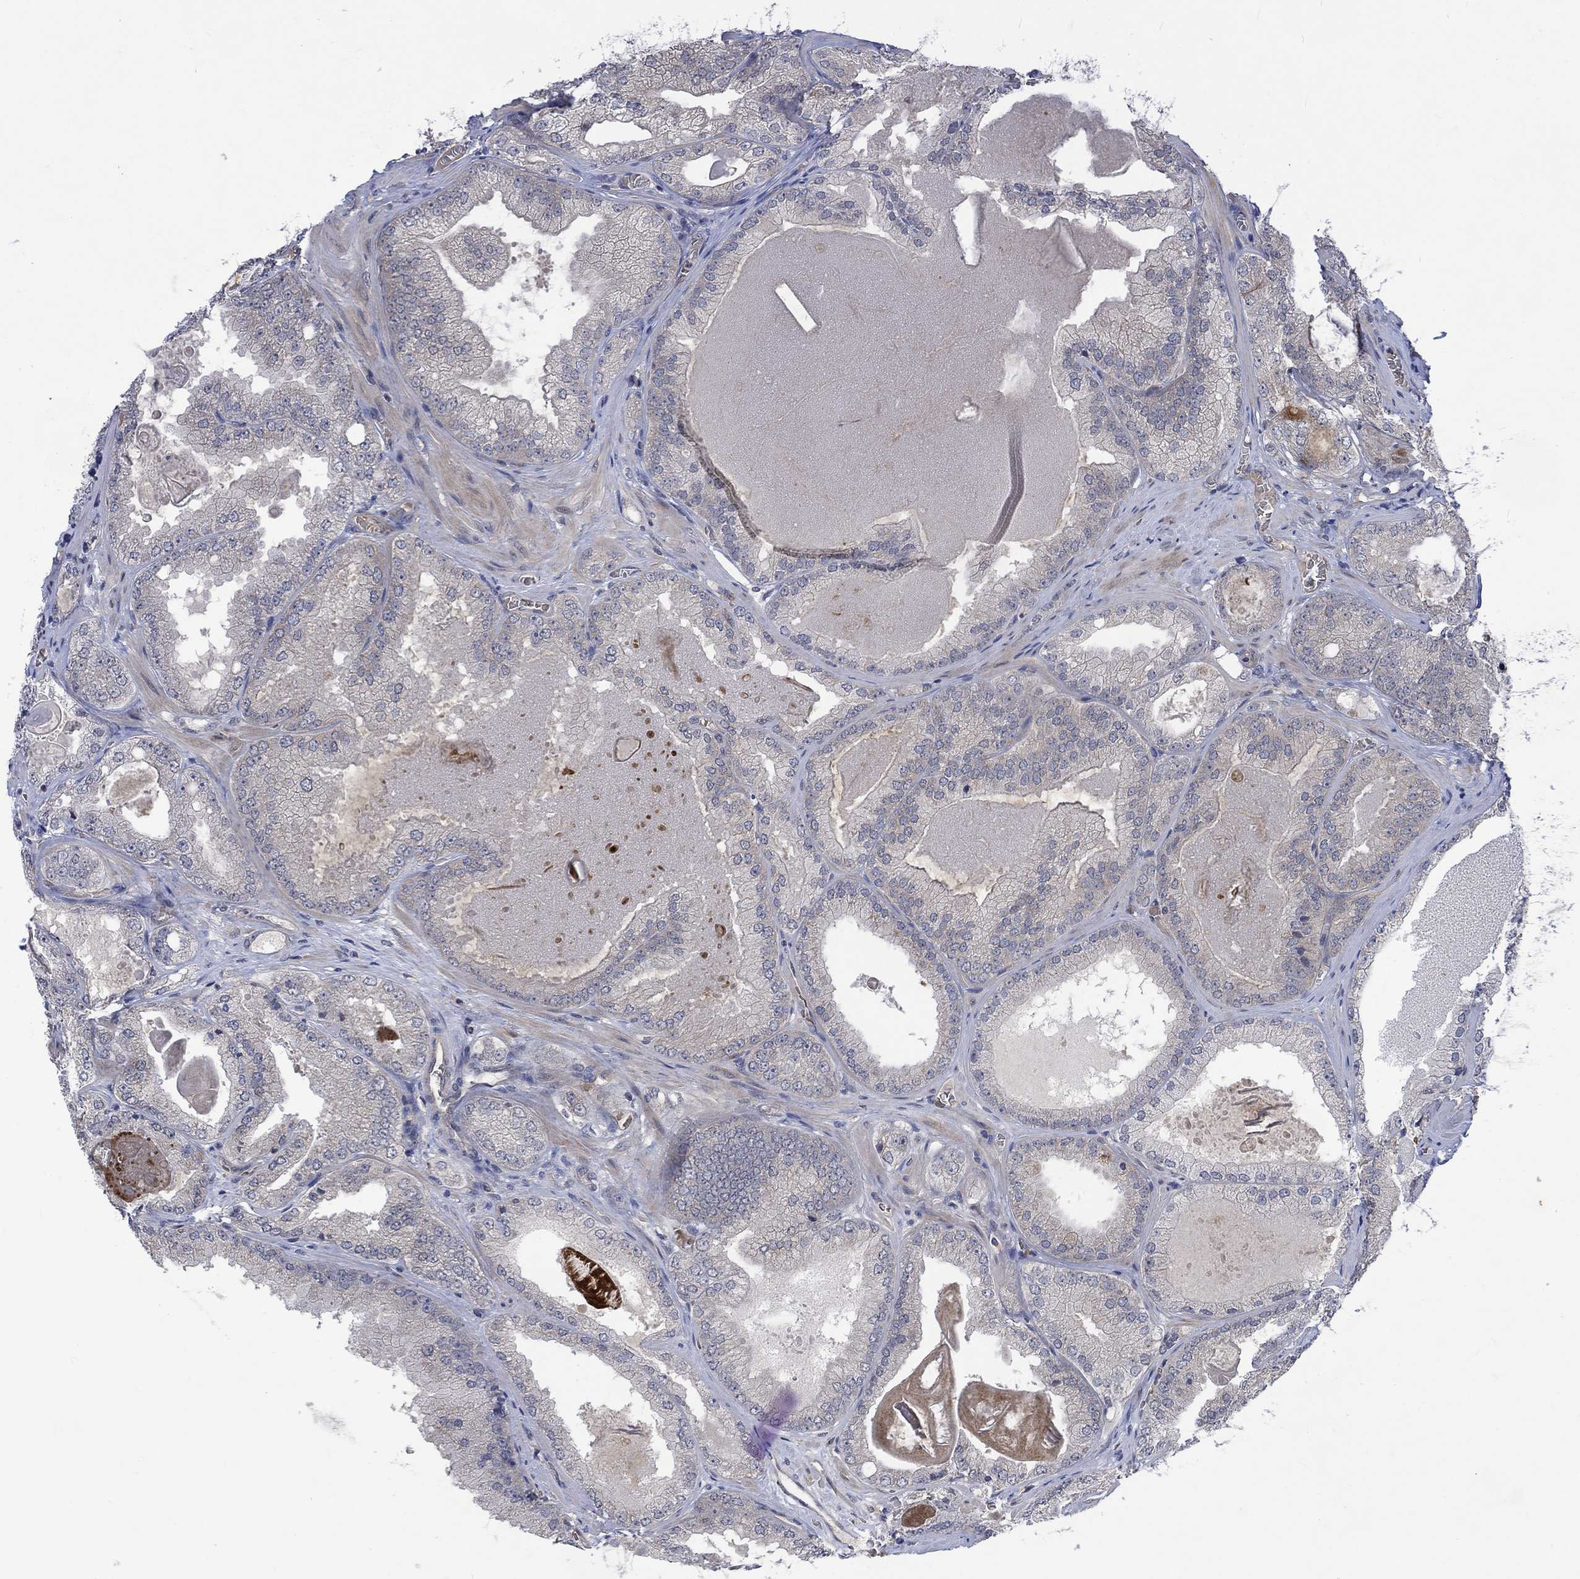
{"staining": {"intensity": "negative", "quantity": "none", "location": "none"}, "tissue": "prostate cancer", "cell_type": "Tumor cells", "image_type": "cancer", "snomed": [{"axis": "morphology", "description": "Adenocarcinoma, Low grade"}, {"axis": "topography", "description": "Prostate"}], "caption": "IHC photomicrograph of human prostate cancer (adenocarcinoma (low-grade)) stained for a protein (brown), which demonstrates no positivity in tumor cells. (DAB (3,3'-diaminobenzidine) IHC visualized using brightfield microscopy, high magnification).", "gene": "GRIN2D", "patient": {"sex": "male", "age": 72}}